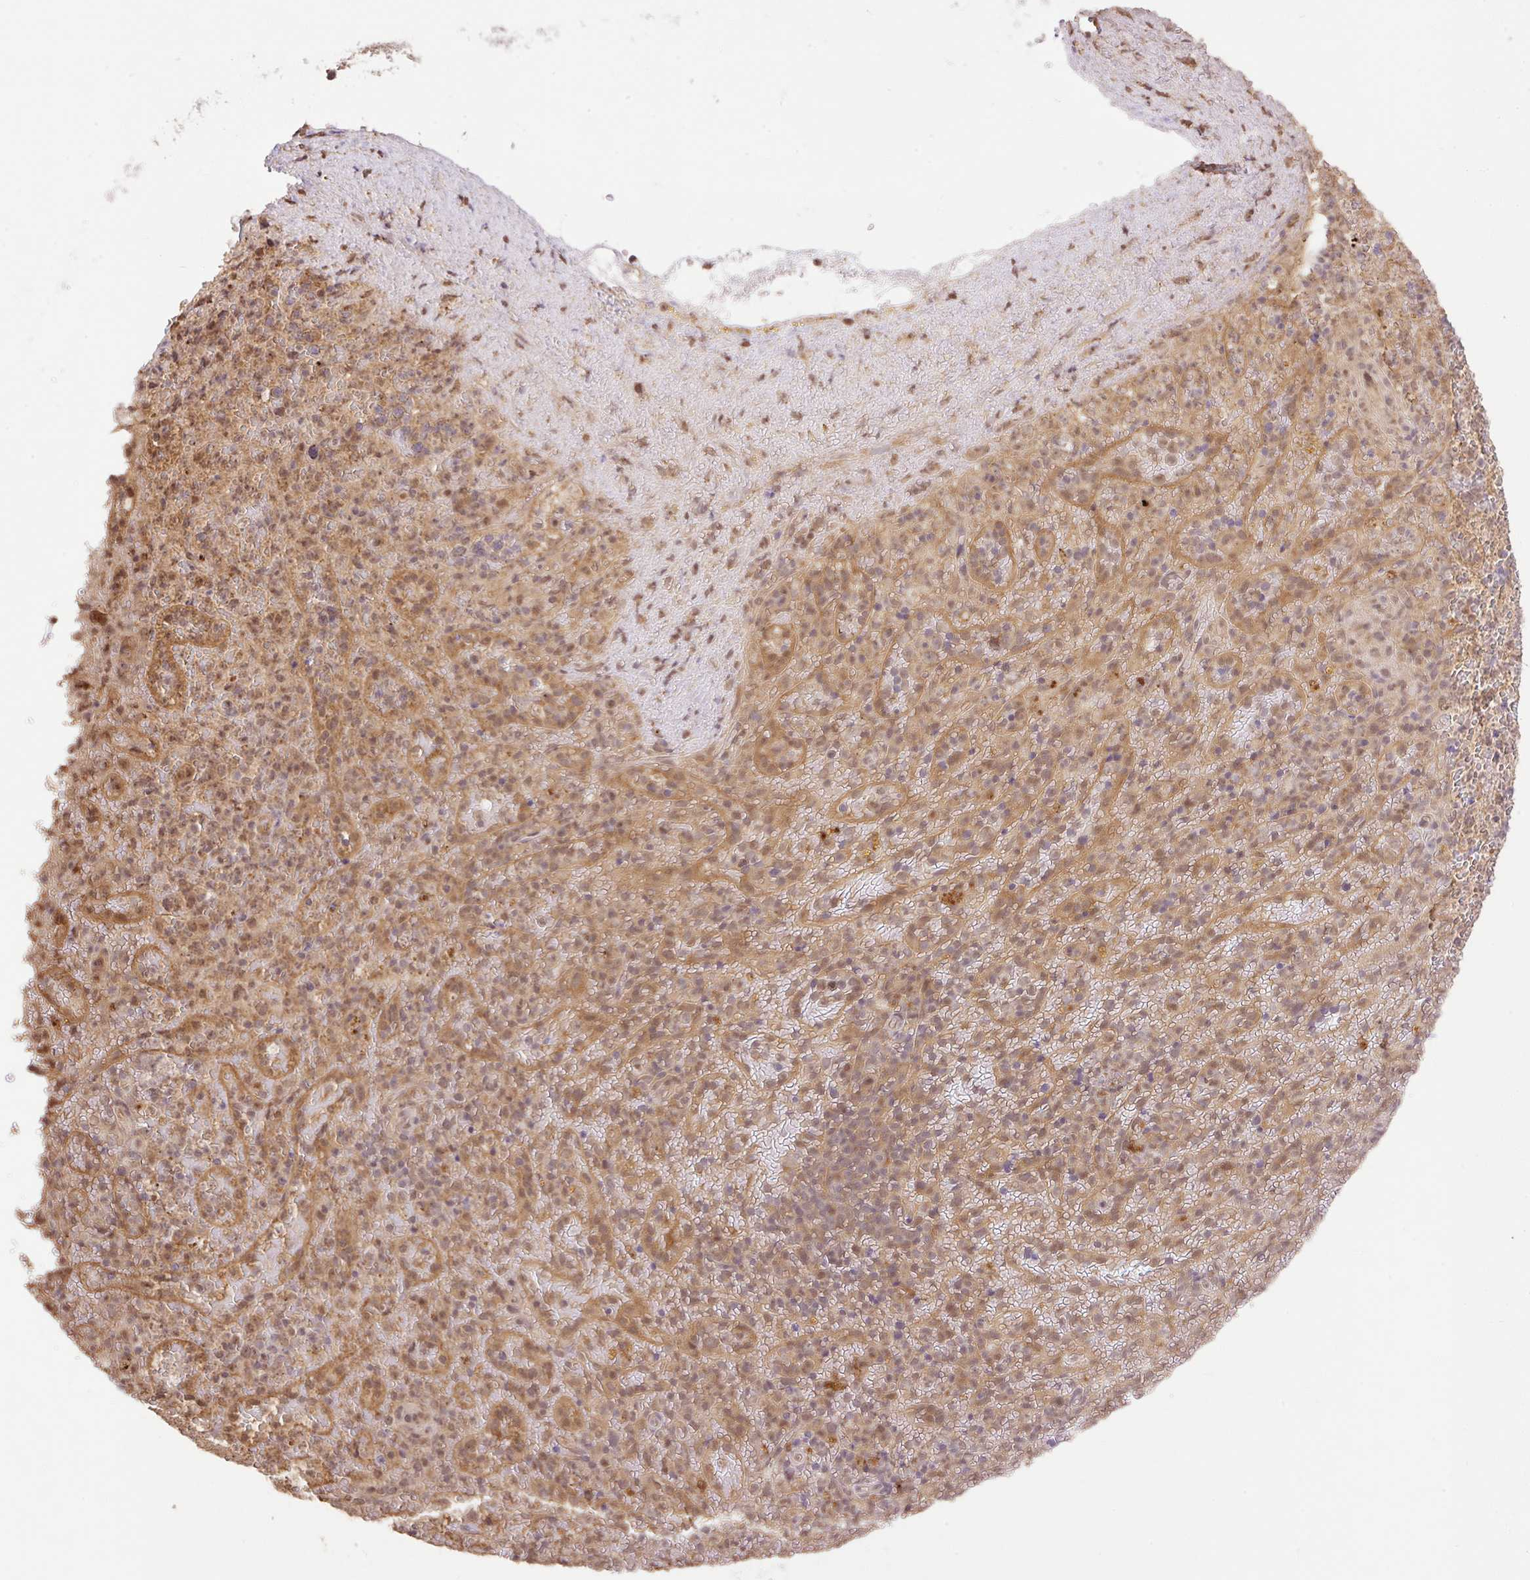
{"staining": {"intensity": "moderate", "quantity": "25%-75%", "location": "cytoplasmic/membranous,nuclear"}, "tissue": "spleen", "cell_type": "Cells in red pulp", "image_type": "normal", "snomed": [{"axis": "morphology", "description": "Normal tissue, NOS"}, {"axis": "topography", "description": "Spleen"}], "caption": "This image shows IHC staining of unremarkable spleen, with medium moderate cytoplasmic/membranous,nuclear positivity in approximately 25%-75% of cells in red pulp.", "gene": "VPS25", "patient": {"sex": "female", "age": 50}}